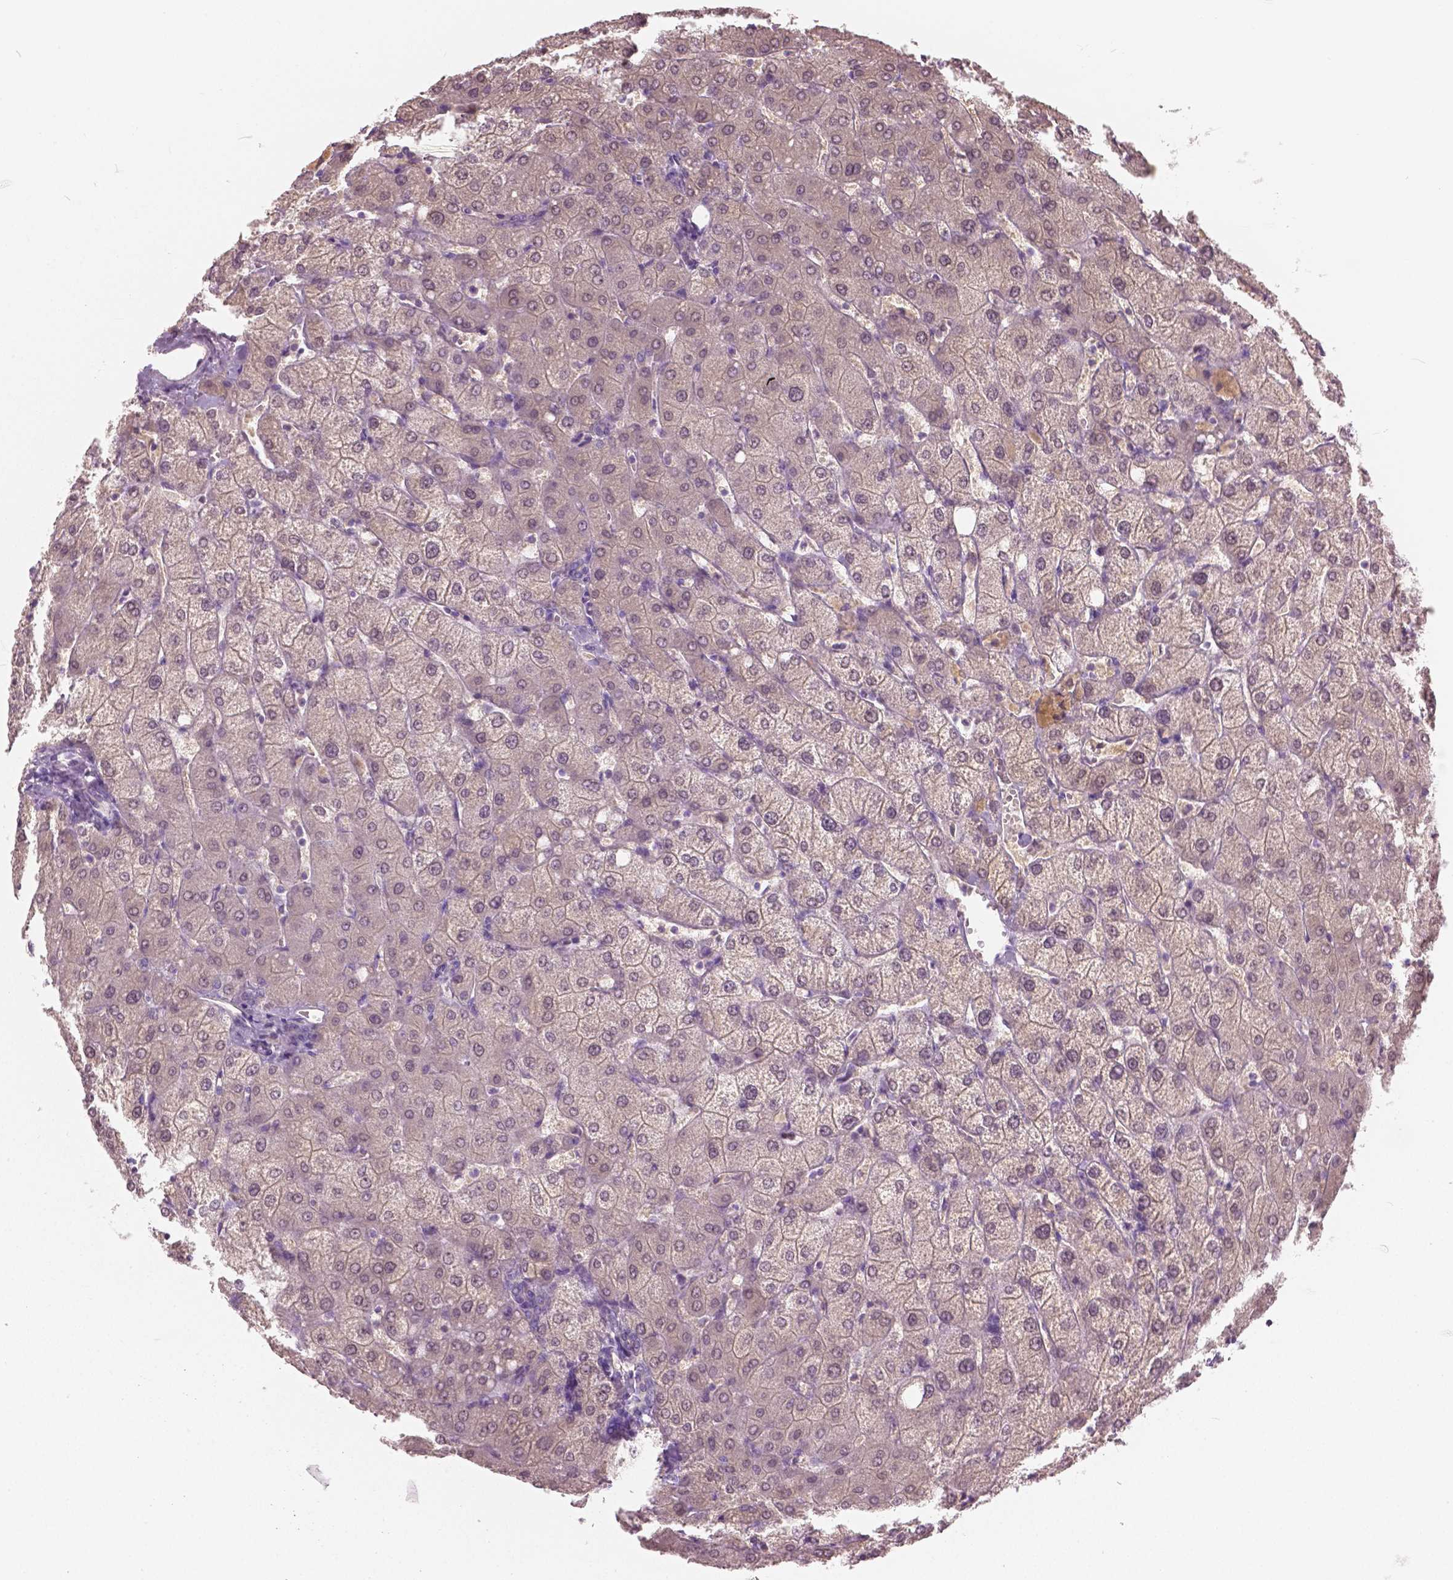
{"staining": {"intensity": "negative", "quantity": "none", "location": "none"}, "tissue": "liver", "cell_type": "Cholangiocytes", "image_type": "normal", "snomed": [{"axis": "morphology", "description": "Normal tissue, NOS"}, {"axis": "topography", "description": "Liver"}], "caption": "Human liver stained for a protein using immunohistochemistry displays no staining in cholangiocytes.", "gene": "GALM", "patient": {"sex": "female", "age": 54}}